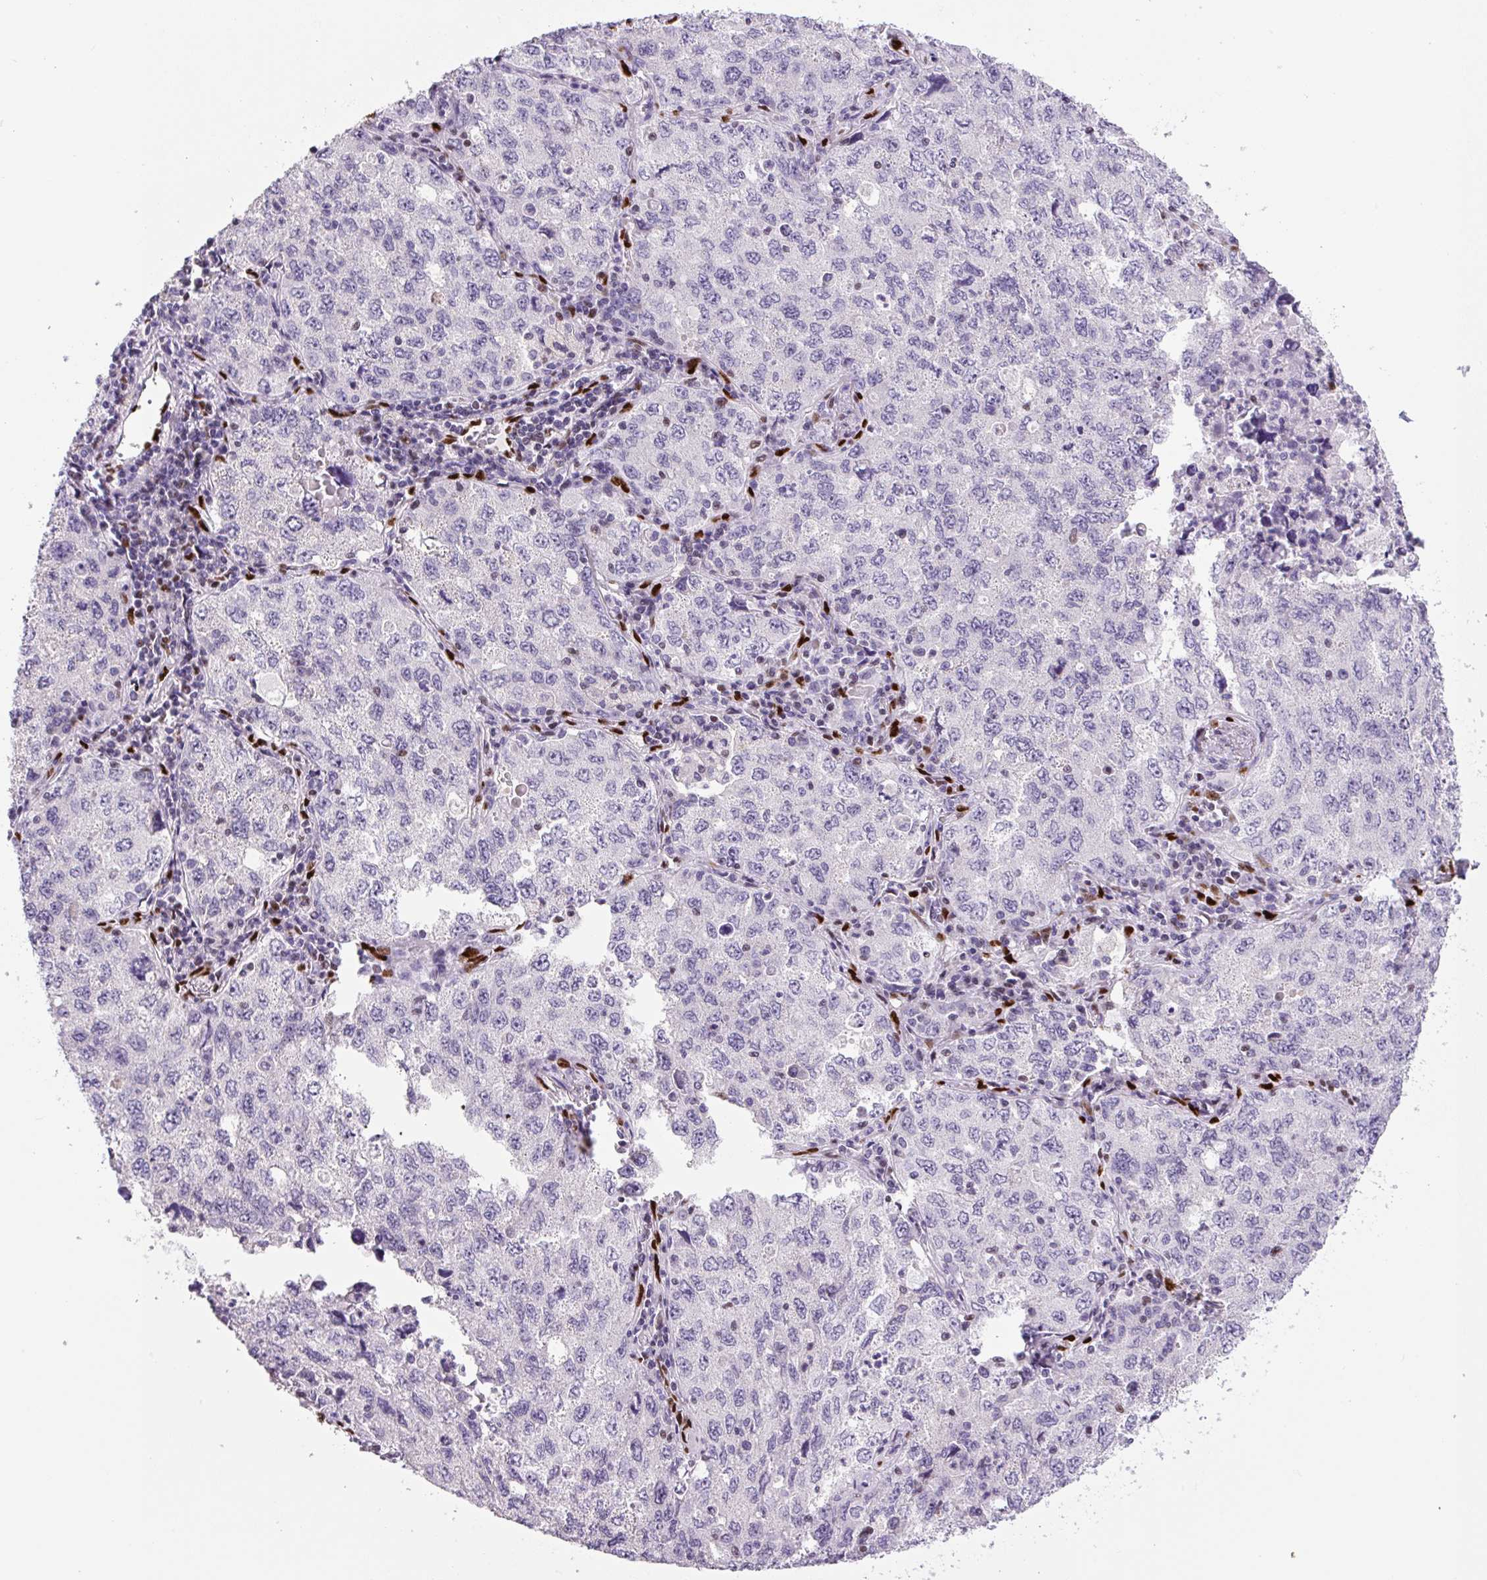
{"staining": {"intensity": "negative", "quantity": "none", "location": "none"}, "tissue": "lung cancer", "cell_type": "Tumor cells", "image_type": "cancer", "snomed": [{"axis": "morphology", "description": "Adenocarcinoma, NOS"}, {"axis": "topography", "description": "Lung"}], "caption": "Immunohistochemical staining of human lung cancer (adenocarcinoma) shows no significant staining in tumor cells.", "gene": "ZEB1", "patient": {"sex": "female", "age": 57}}